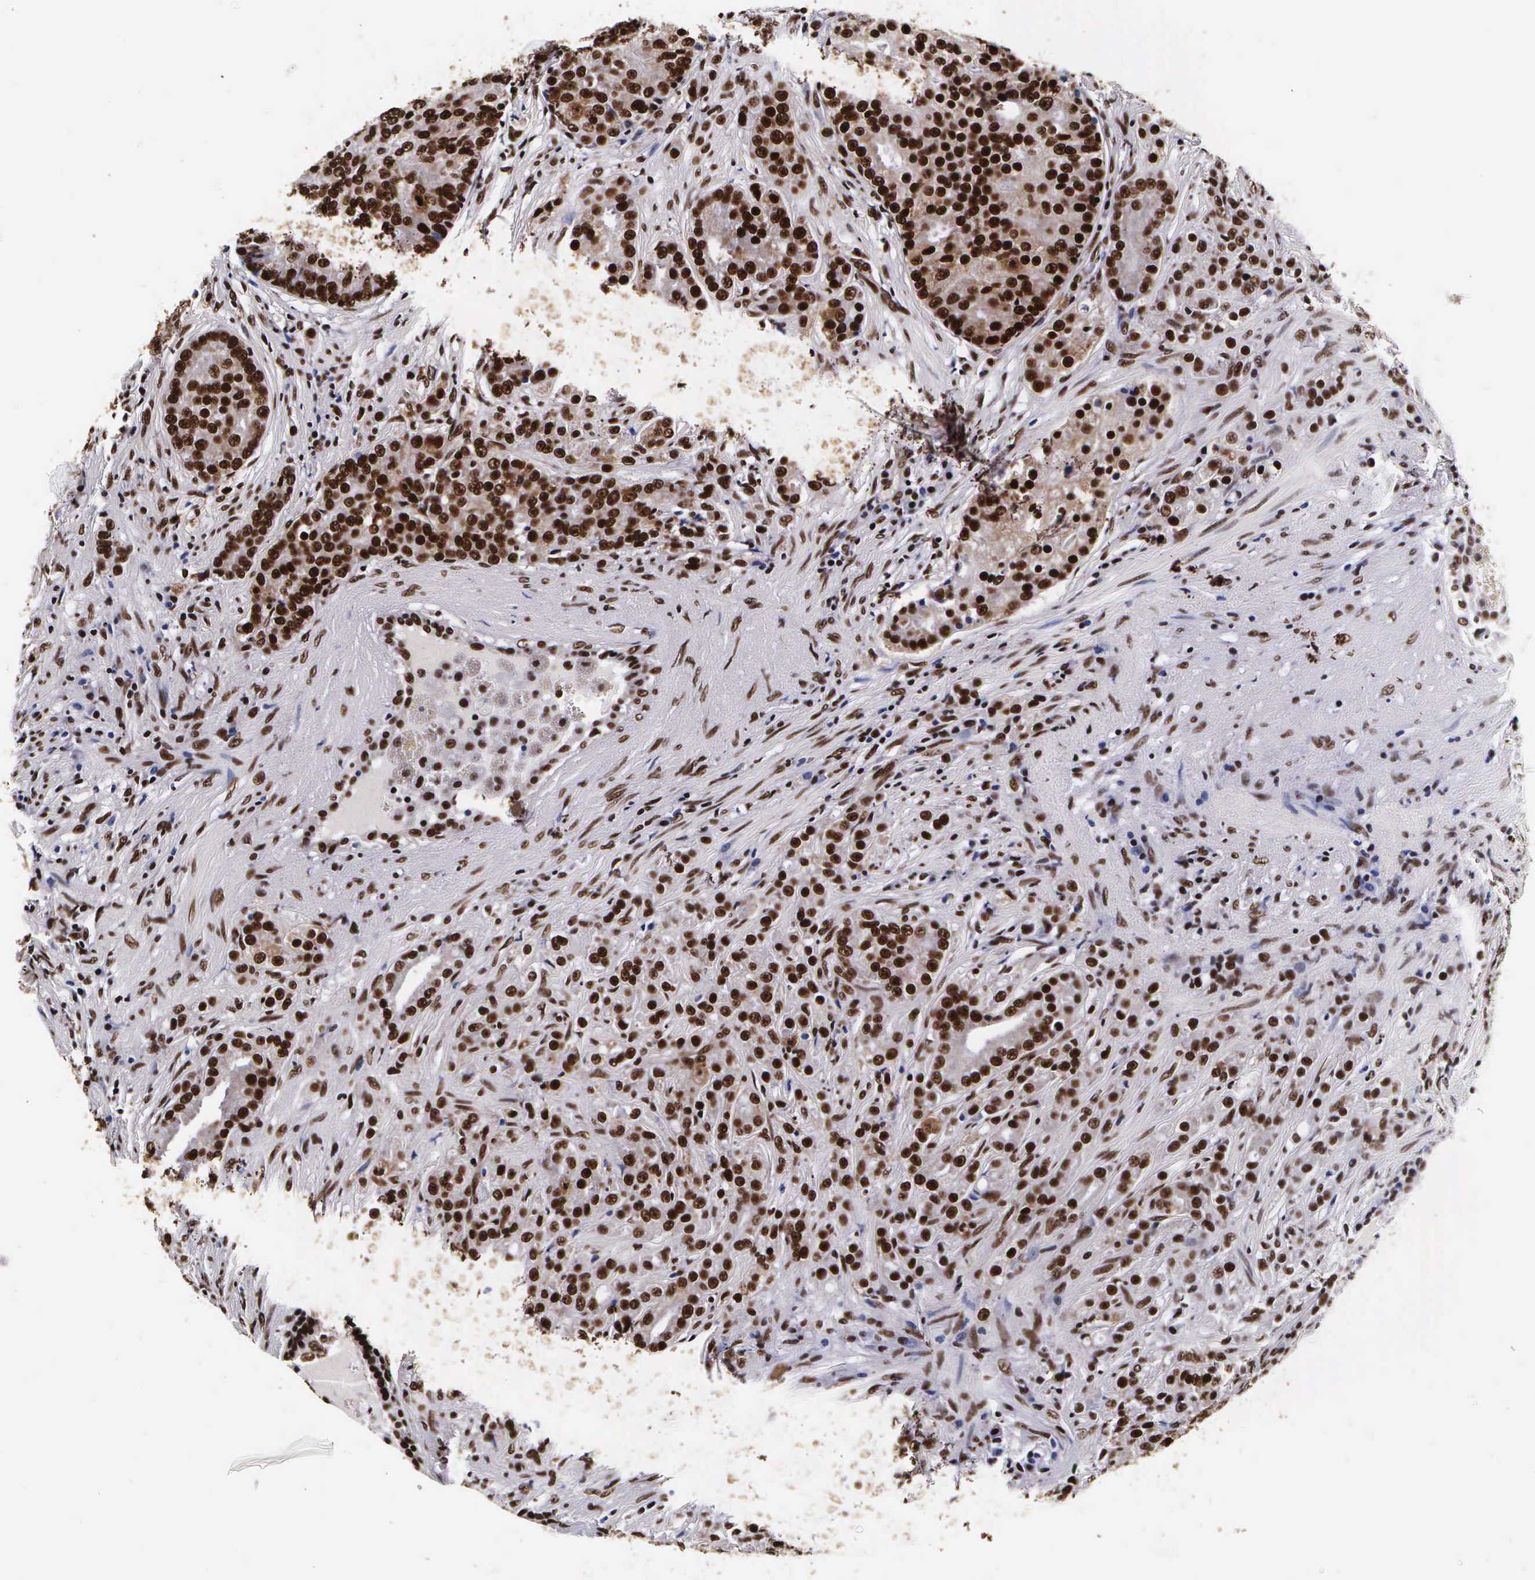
{"staining": {"intensity": "strong", "quantity": ">75%", "location": "cytoplasmic/membranous,nuclear"}, "tissue": "prostate cancer", "cell_type": "Tumor cells", "image_type": "cancer", "snomed": [{"axis": "morphology", "description": "Adenocarcinoma, Medium grade"}, {"axis": "topography", "description": "Prostate"}], "caption": "Immunohistochemical staining of human adenocarcinoma (medium-grade) (prostate) demonstrates high levels of strong cytoplasmic/membranous and nuclear protein staining in approximately >75% of tumor cells.", "gene": "PABPN1", "patient": {"sex": "male", "age": 59}}